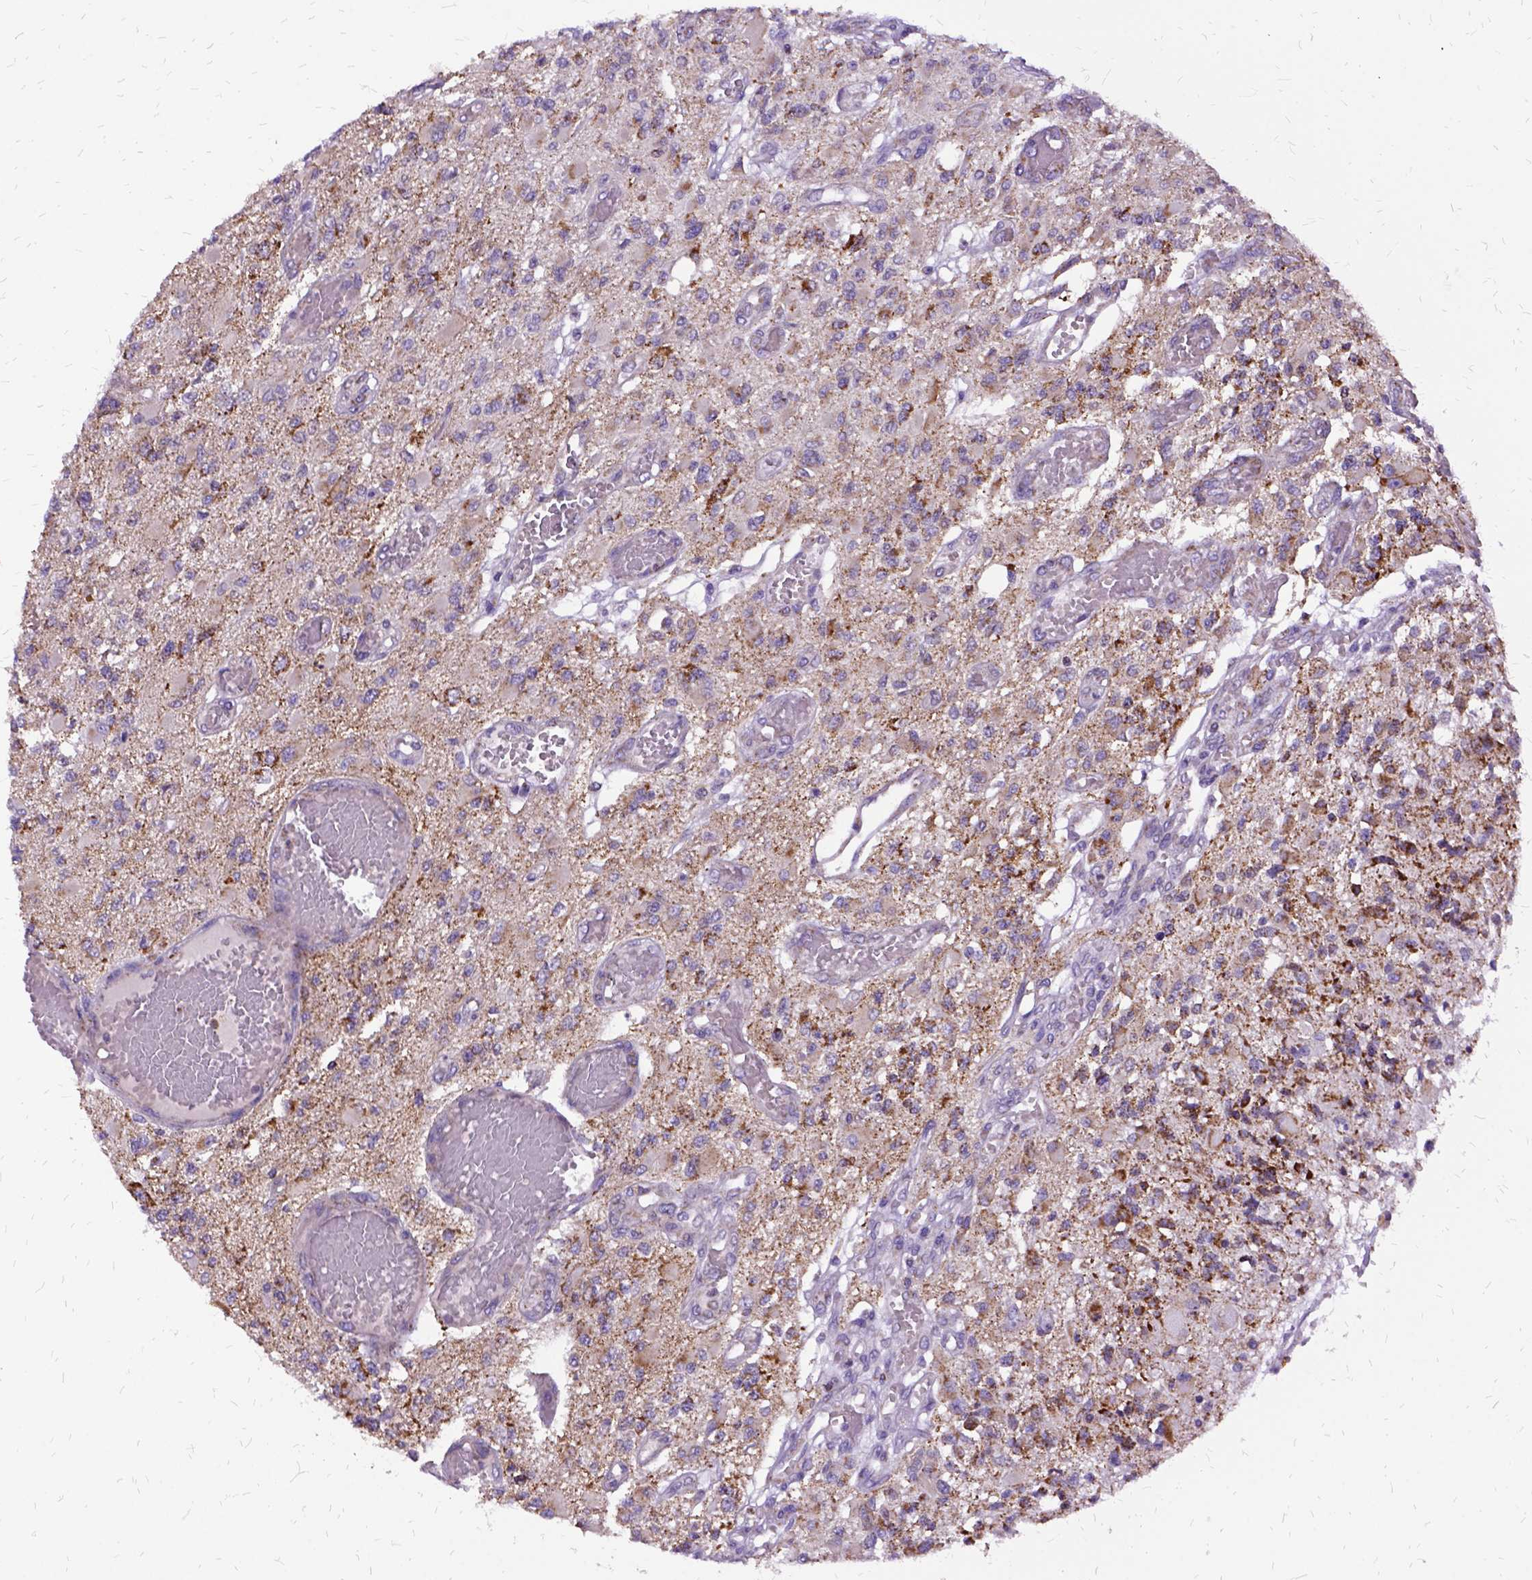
{"staining": {"intensity": "weak", "quantity": "25%-75%", "location": "cytoplasmic/membranous"}, "tissue": "glioma", "cell_type": "Tumor cells", "image_type": "cancer", "snomed": [{"axis": "morphology", "description": "Glioma, malignant, High grade"}, {"axis": "topography", "description": "Brain"}], "caption": "This is a photomicrograph of immunohistochemistry (IHC) staining of high-grade glioma (malignant), which shows weak expression in the cytoplasmic/membranous of tumor cells.", "gene": "OXCT1", "patient": {"sex": "female", "age": 63}}